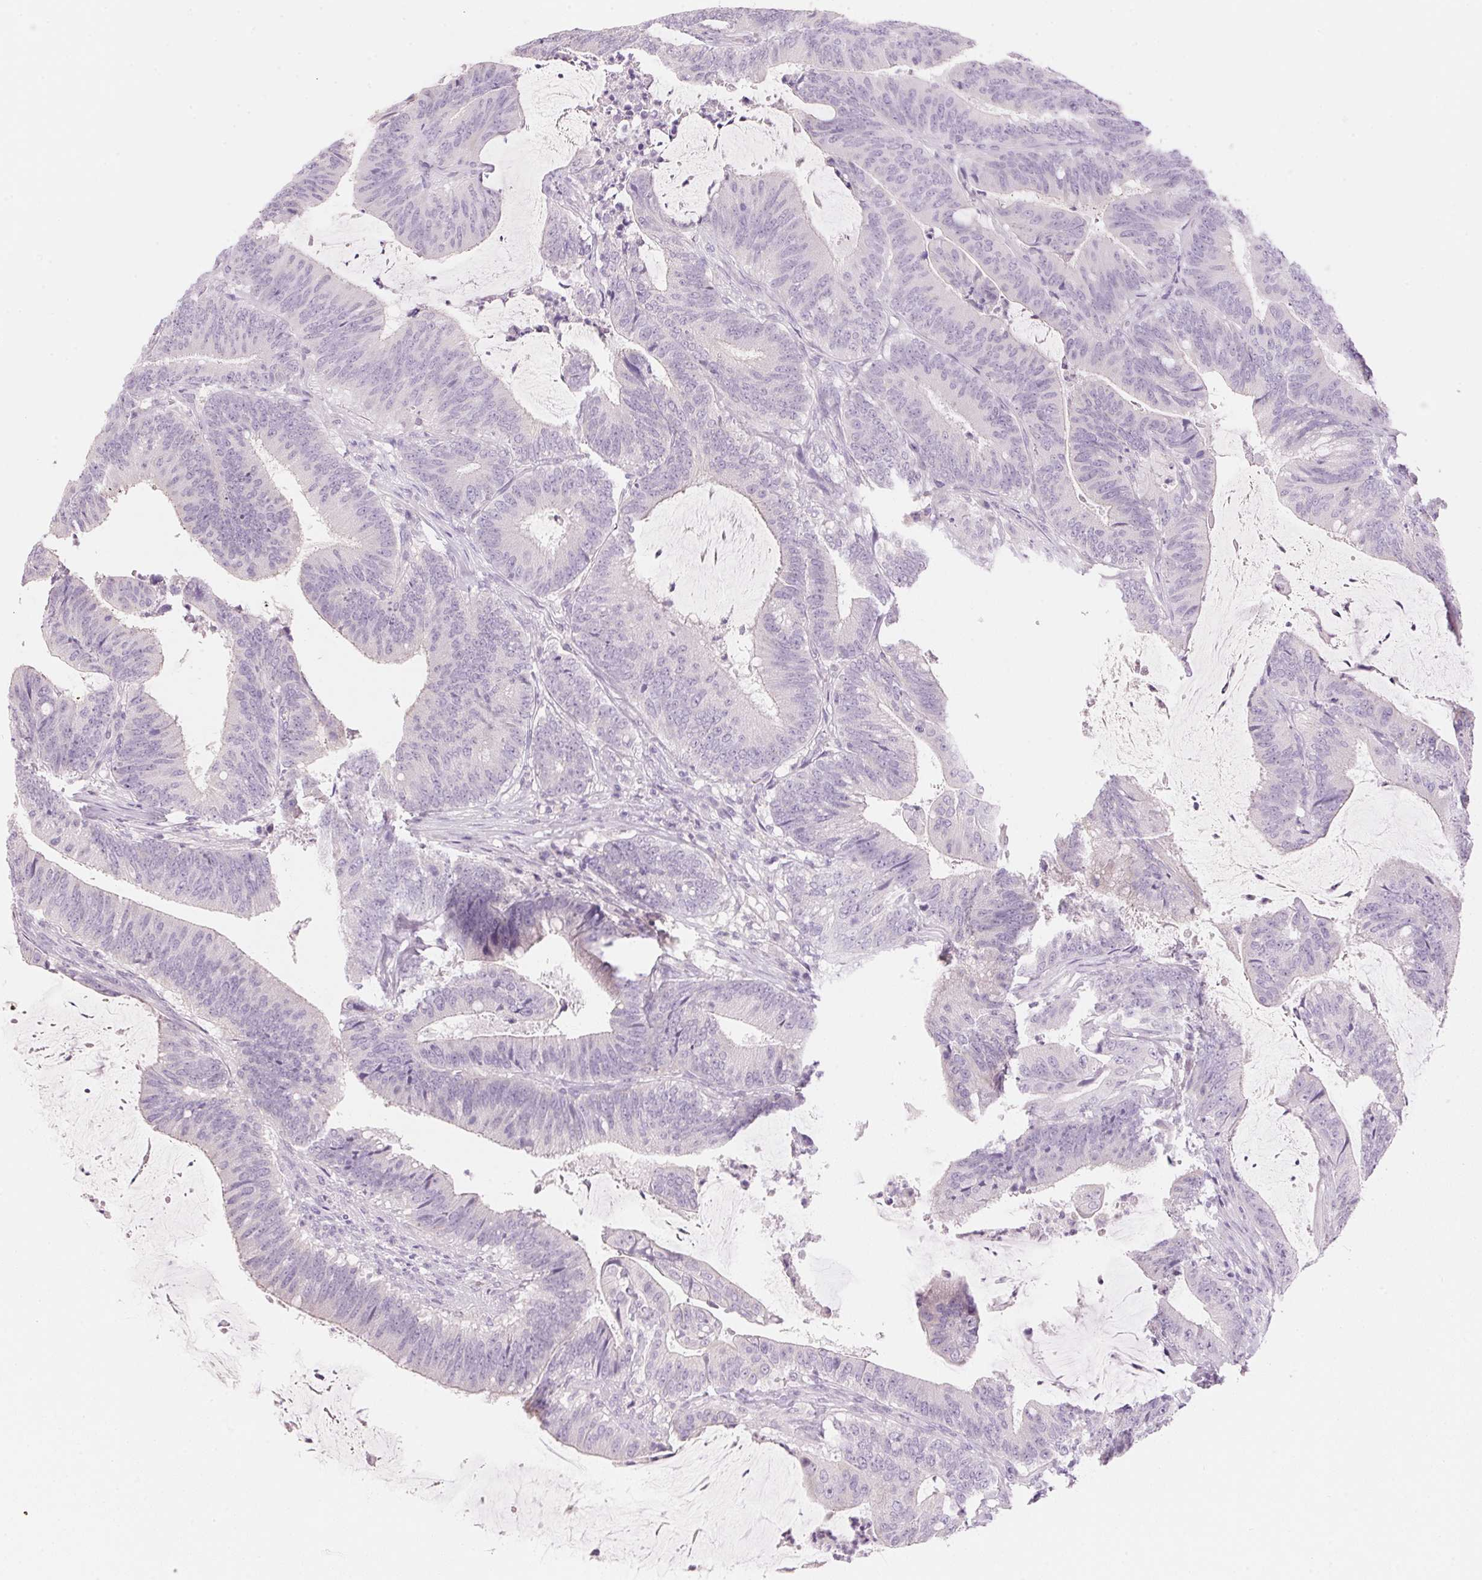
{"staining": {"intensity": "negative", "quantity": "none", "location": "none"}, "tissue": "colorectal cancer", "cell_type": "Tumor cells", "image_type": "cancer", "snomed": [{"axis": "morphology", "description": "Adenocarcinoma, NOS"}, {"axis": "topography", "description": "Colon"}], "caption": "High magnification brightfield microscopy of adenocarcinoma (colorectal) stained with DAB (brown) and counterstained with hematoxylin (blue): tumor cells show no significant expression.", "gene": "HSD17B2", "patient": {"sex": "female", "age": 43}}